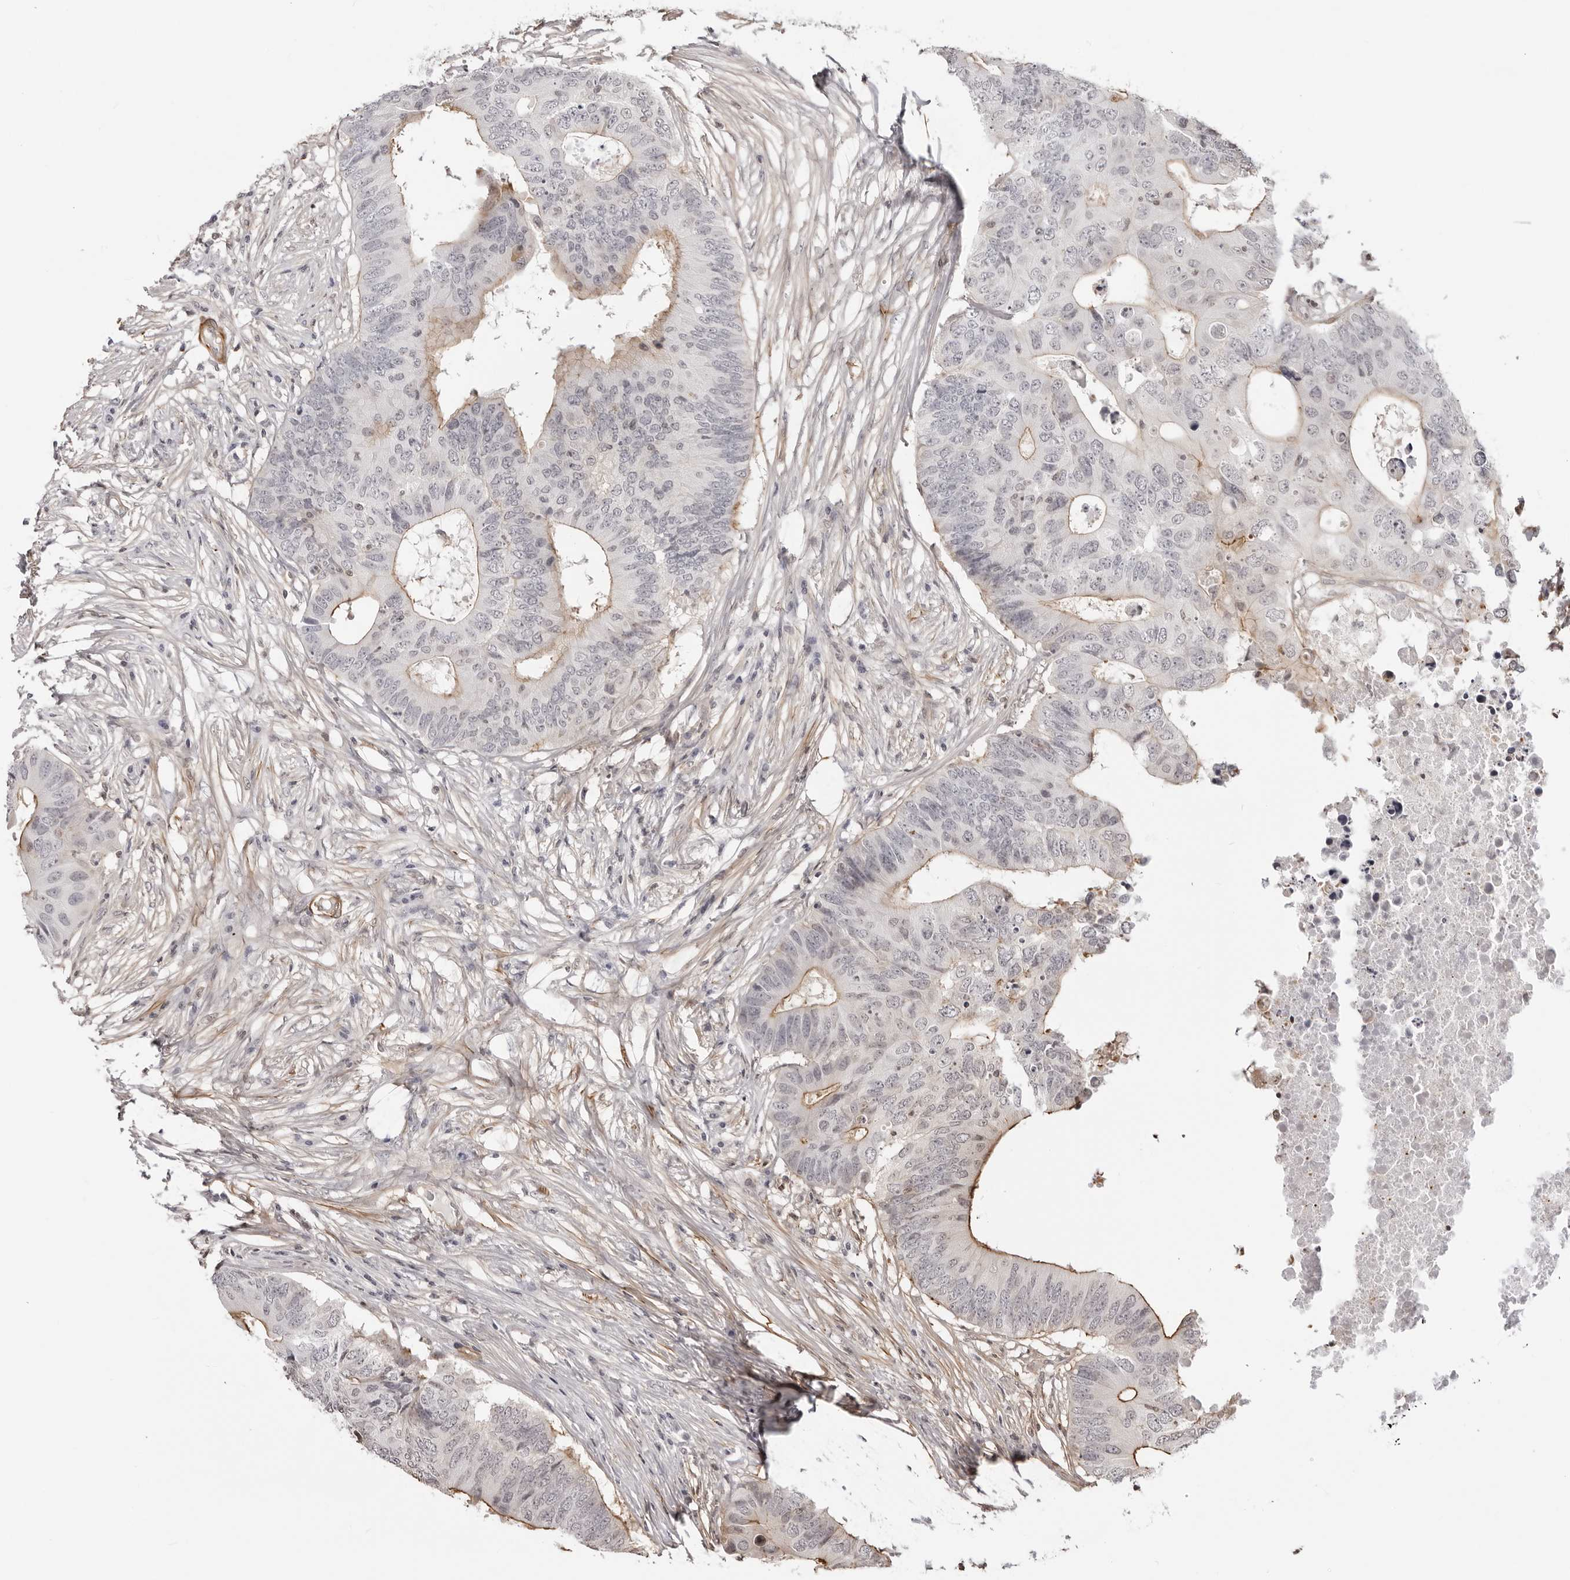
{"staining": {"intensity": "moderate", "quantity": "25%-75%", "location": "cytoplasmic/membranous"}, "tissue": "colorectal cancer", "cell_type": "Tumor cells", "image_type": "cancer", "snomed": [{"axis": "morphology", "description": "Adenocarcinoma, NOS"}, {"axis": "topography", "description": "Colon"}], "caption": "A brown stain shows moderate cytoplasmic/membranous positivity of a protein in colorectal adenocarcinoma tumor cells.", "gene": "UNK", "patient": {"sex": "male", "age": 71}}